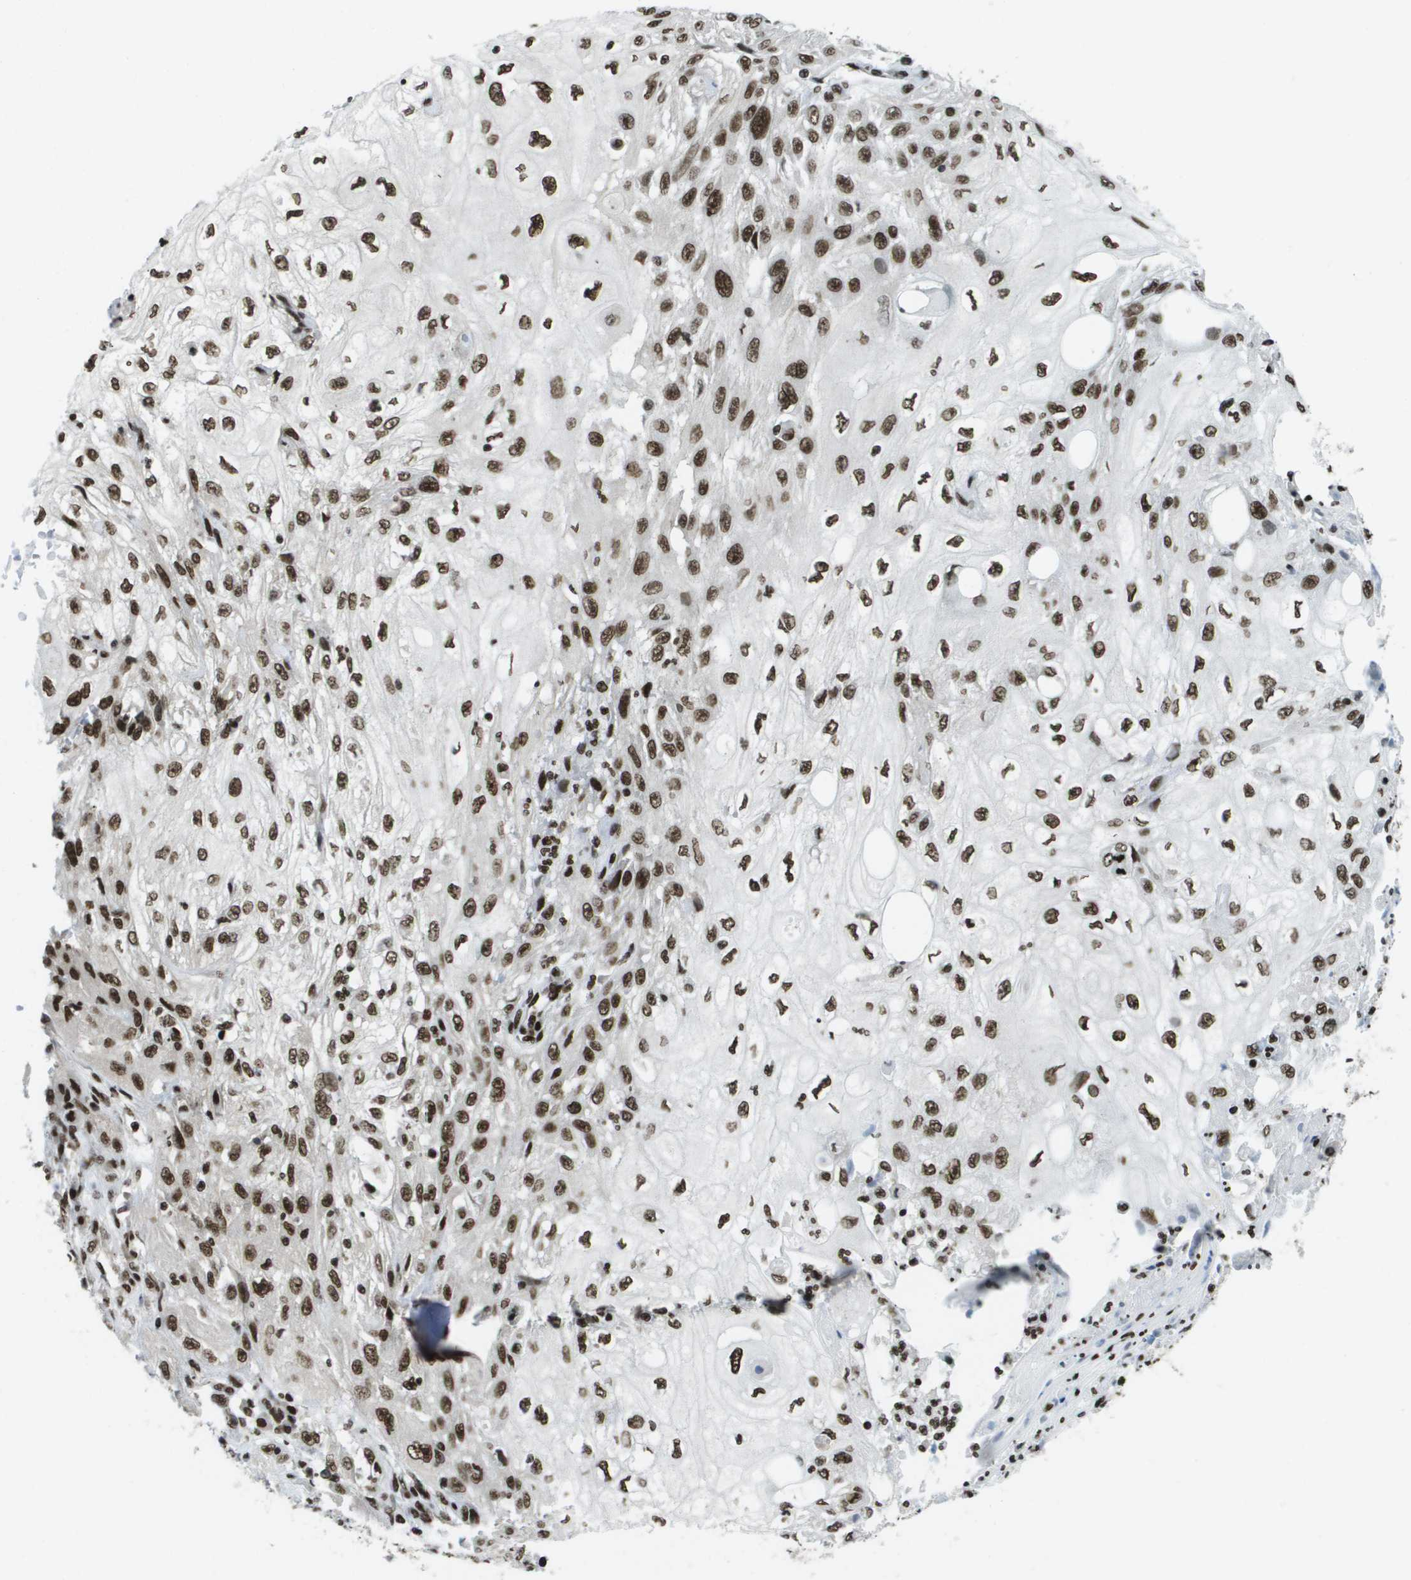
{"staining": {"intensity": "strong", "quantity": ">75%", "location": "nuclear"}, "tissue": "skin cancer", "cell_type": "Tumor cells", "image_type": "cancer", "snomed": [{"axis": "morphology", "description": "Squamous cell carcinoma, NOS"}, {"axis": "topography", "description": "Skin"}], "caption": "IHC of human skin cancer (squamous cell carcinoma) demonstrates high levels of strong nuclear positivity in approximately >75% of tumor cells. The protein is stained brown, and the nuclei are stained in blue (DAB IHC with brightfield microscopy, high magnification).", "gene": "GLYR1", "patient": {"sex": "male", "age": 75}}